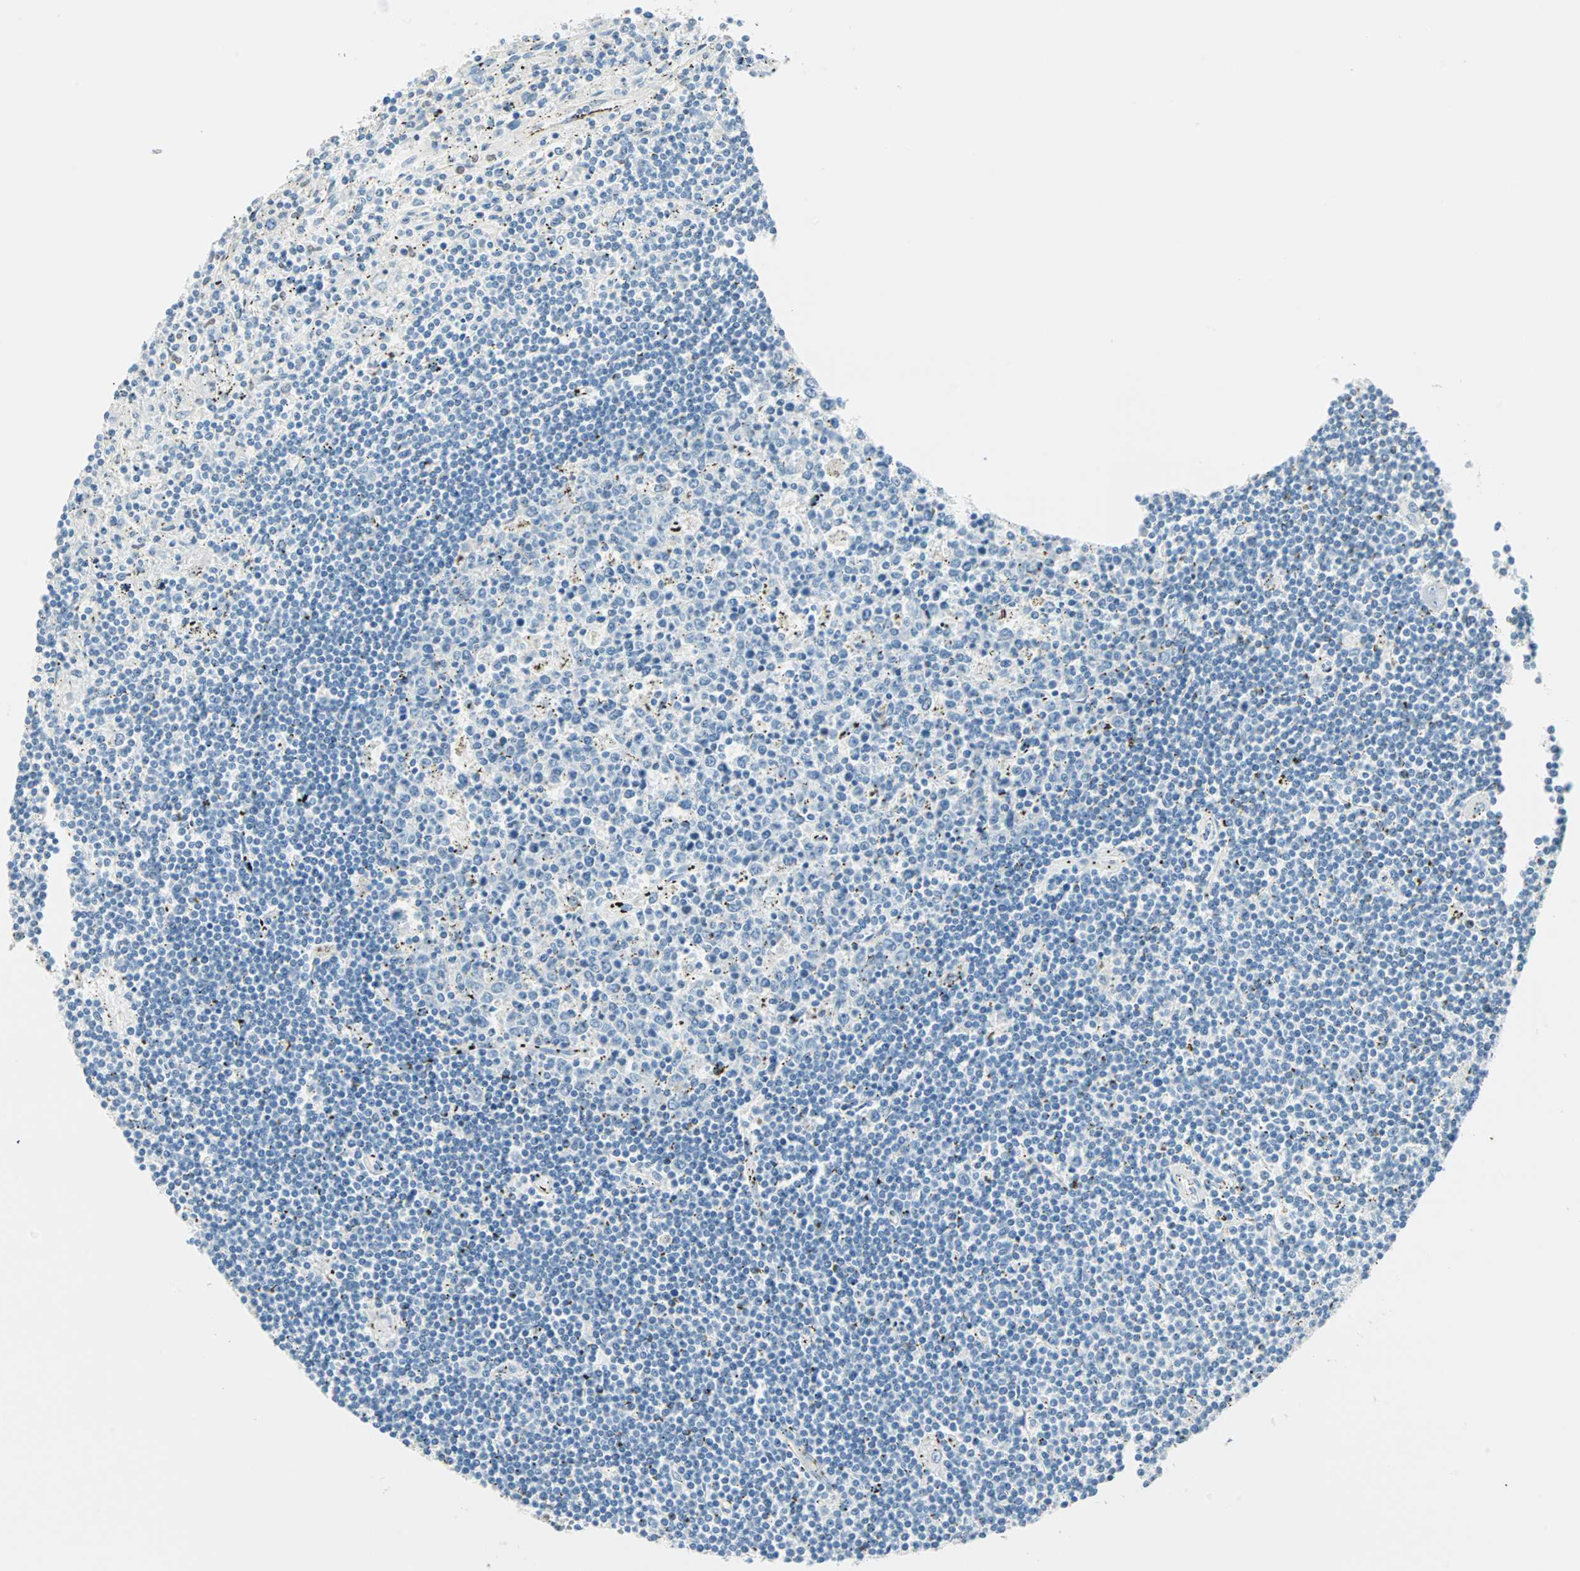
{"staining": {"intensity": "negative", "quantity": "none", "location": "none"}, "tissue": "lymphoma", "cell_type": "Tumor cells", "image_type": "cancer", "snomed": [{"axis": "morphology", "description": "Malignant lymphoma, non-Hodgkin's type, Low grade"}, {"axis": "topography", "description": "Spleen"}], "caption": "Lymphoma was stained to show a protein in brown. There is no significant positivity in tumor cells. The staining was performed using DAB (3,3'-diaminobenzidine) to visualize the protein expression in brown, while the nuclei were stained in blue with hematoxylin (Magnification: 20x).", "gene": "MLLT10", "patient": {"sex": "male", "age": 76}}